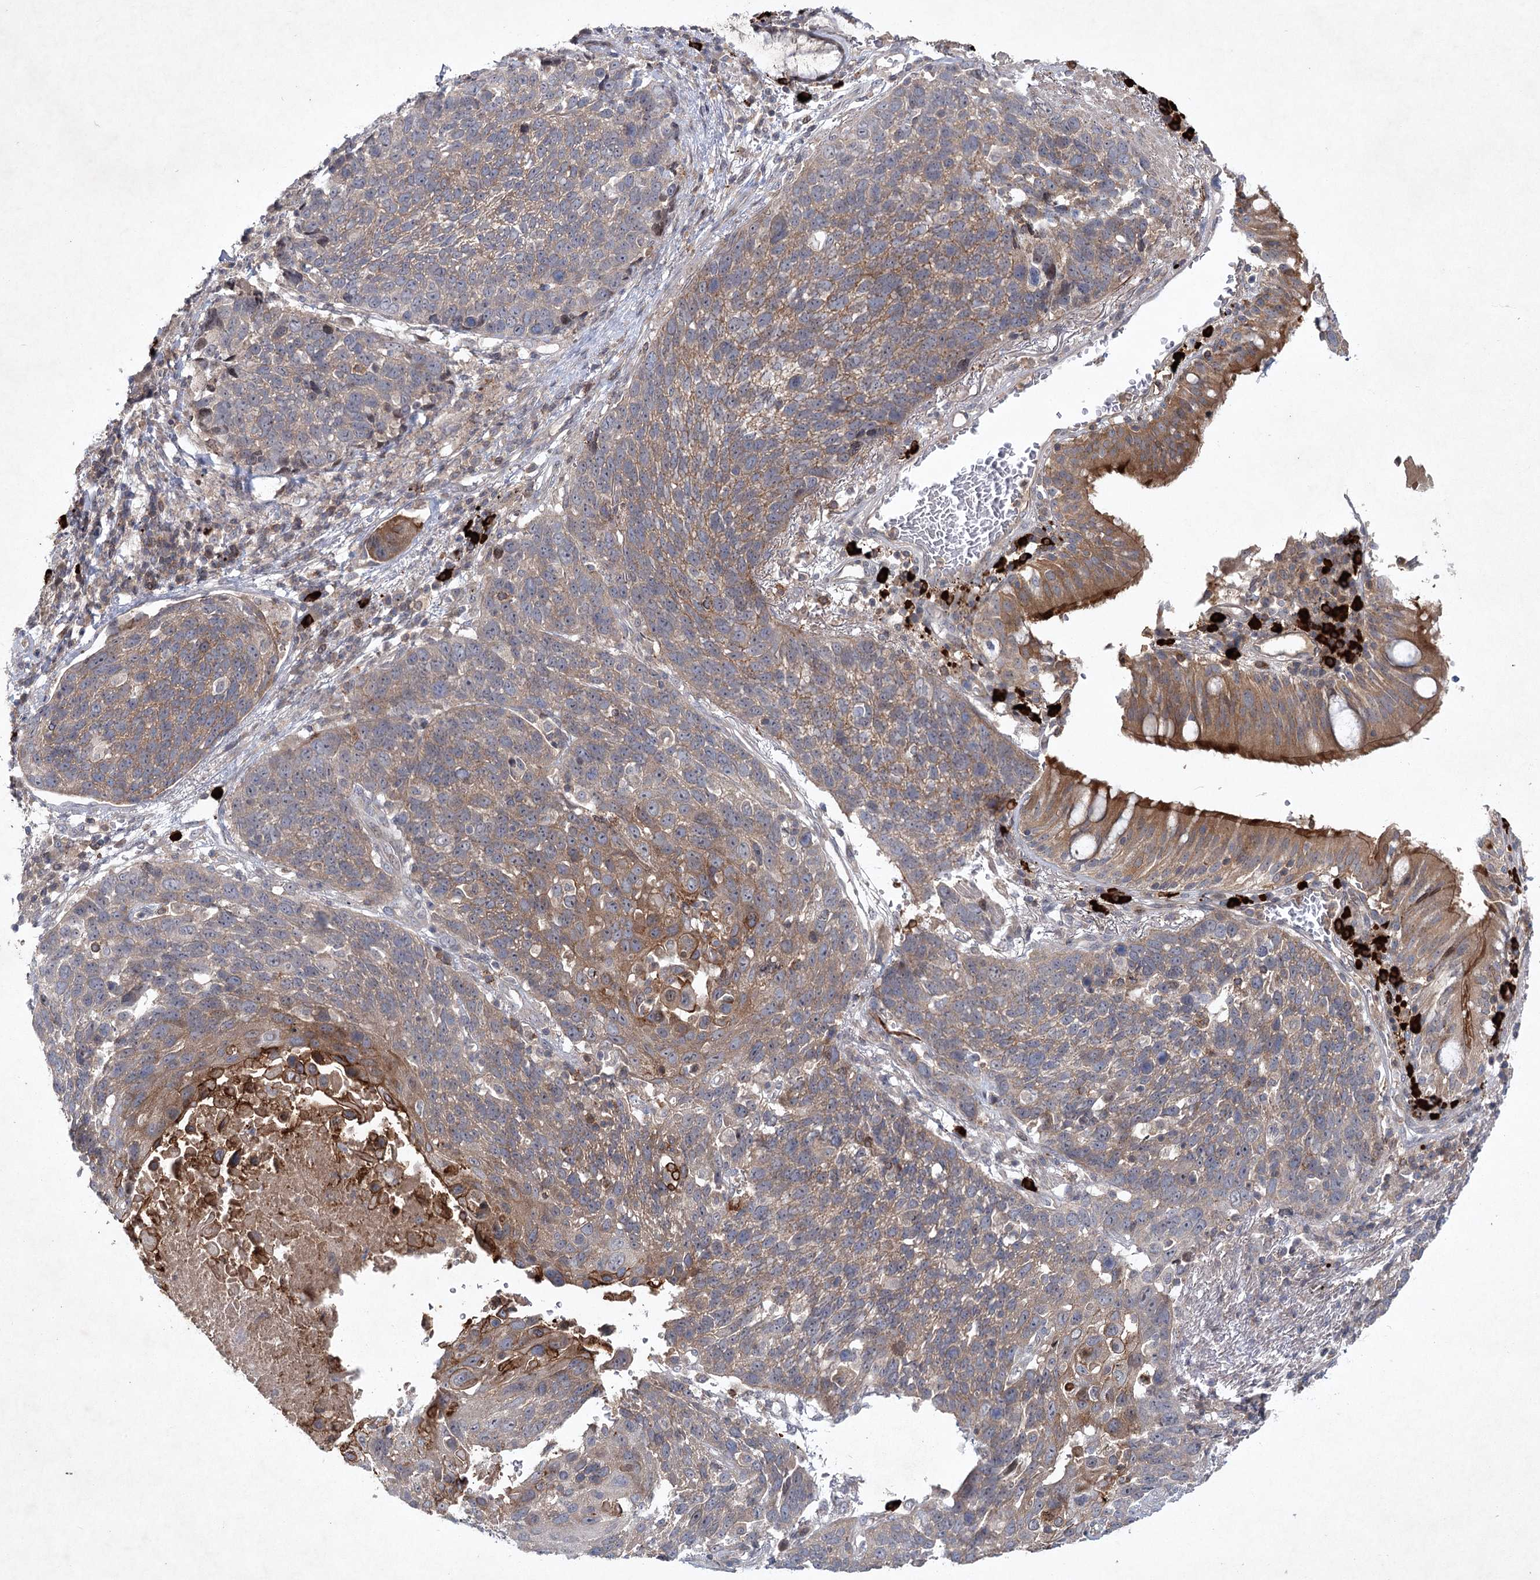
{"staining": {"intensity": "moderate", "quantity": "25%-75%", "location": "cytoplasmic/membranous"}, "tissue": "lung cancer", "cell_type": "Tumor cells", "image_type": "cancer", "snomed": [{"axis": "morphology", "description": "Squamous cell carcinoma, NOS"}, {"axis": "topography", "description": "Lung"}], "caption": "Protein staining of squamous cell carcinoma (lung) tissue displays moderate cytoplasmic/membranous staining in about 25%-75% of tumor cells.", "gene": "MAP3K13", "patient": {"sex": "male", "age": 66}}